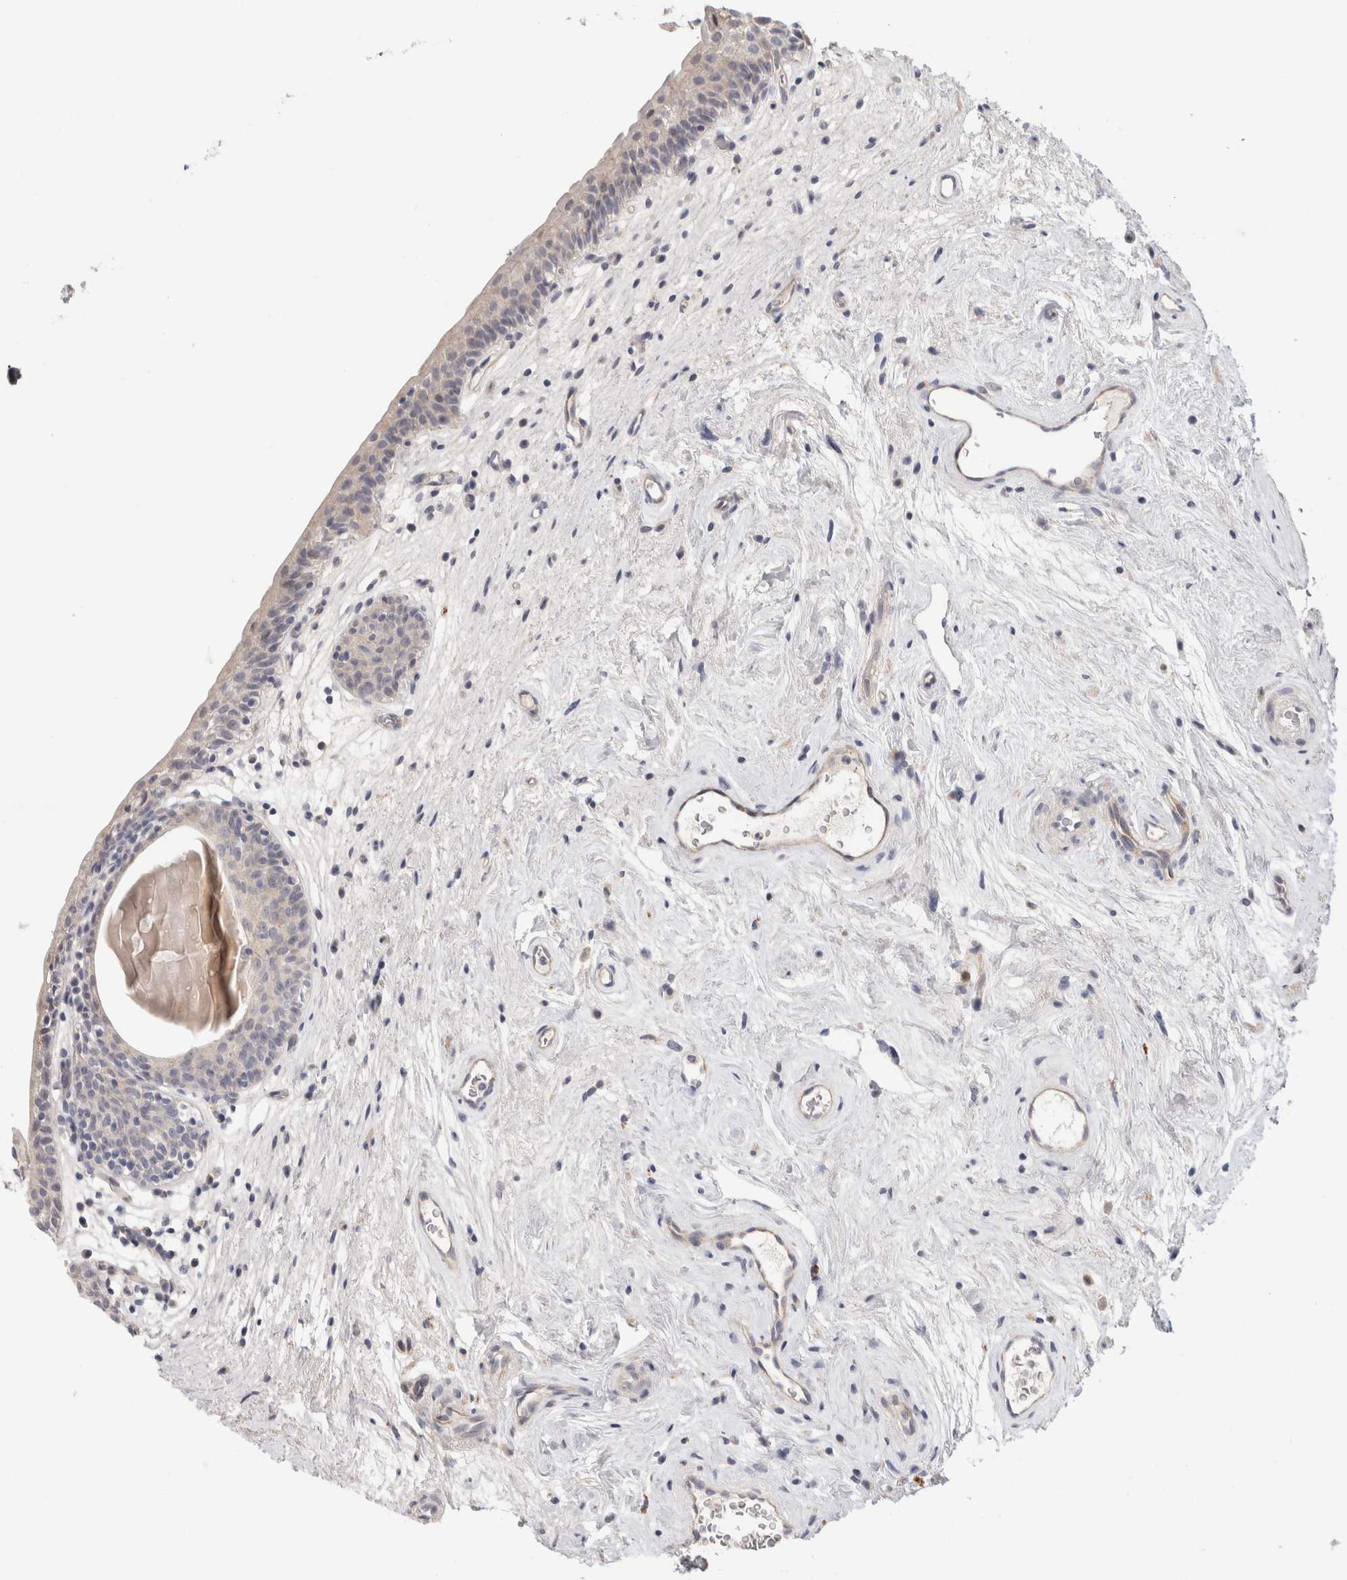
{"staining": {"intensity": "negative", "quantity": "none", "location": "none"}, "tissue": "urinary bladder", "cell_type": "Urothelial cells", "image_type": "normal", "snomed": [{"axis": "morphology", "description": "Normal tissue, NOS"}, {"axis": "topography", "description": "Urinary bladder"}], "caption": "This photomicrograph is of unremarkable urinary bladder stained with IHC to label a protein in brown with the nuclei are counter-stained blue. There is no staining in urothelial cells.", "gene": "AFP", "patient": {"sex": "male", "age": 83}}